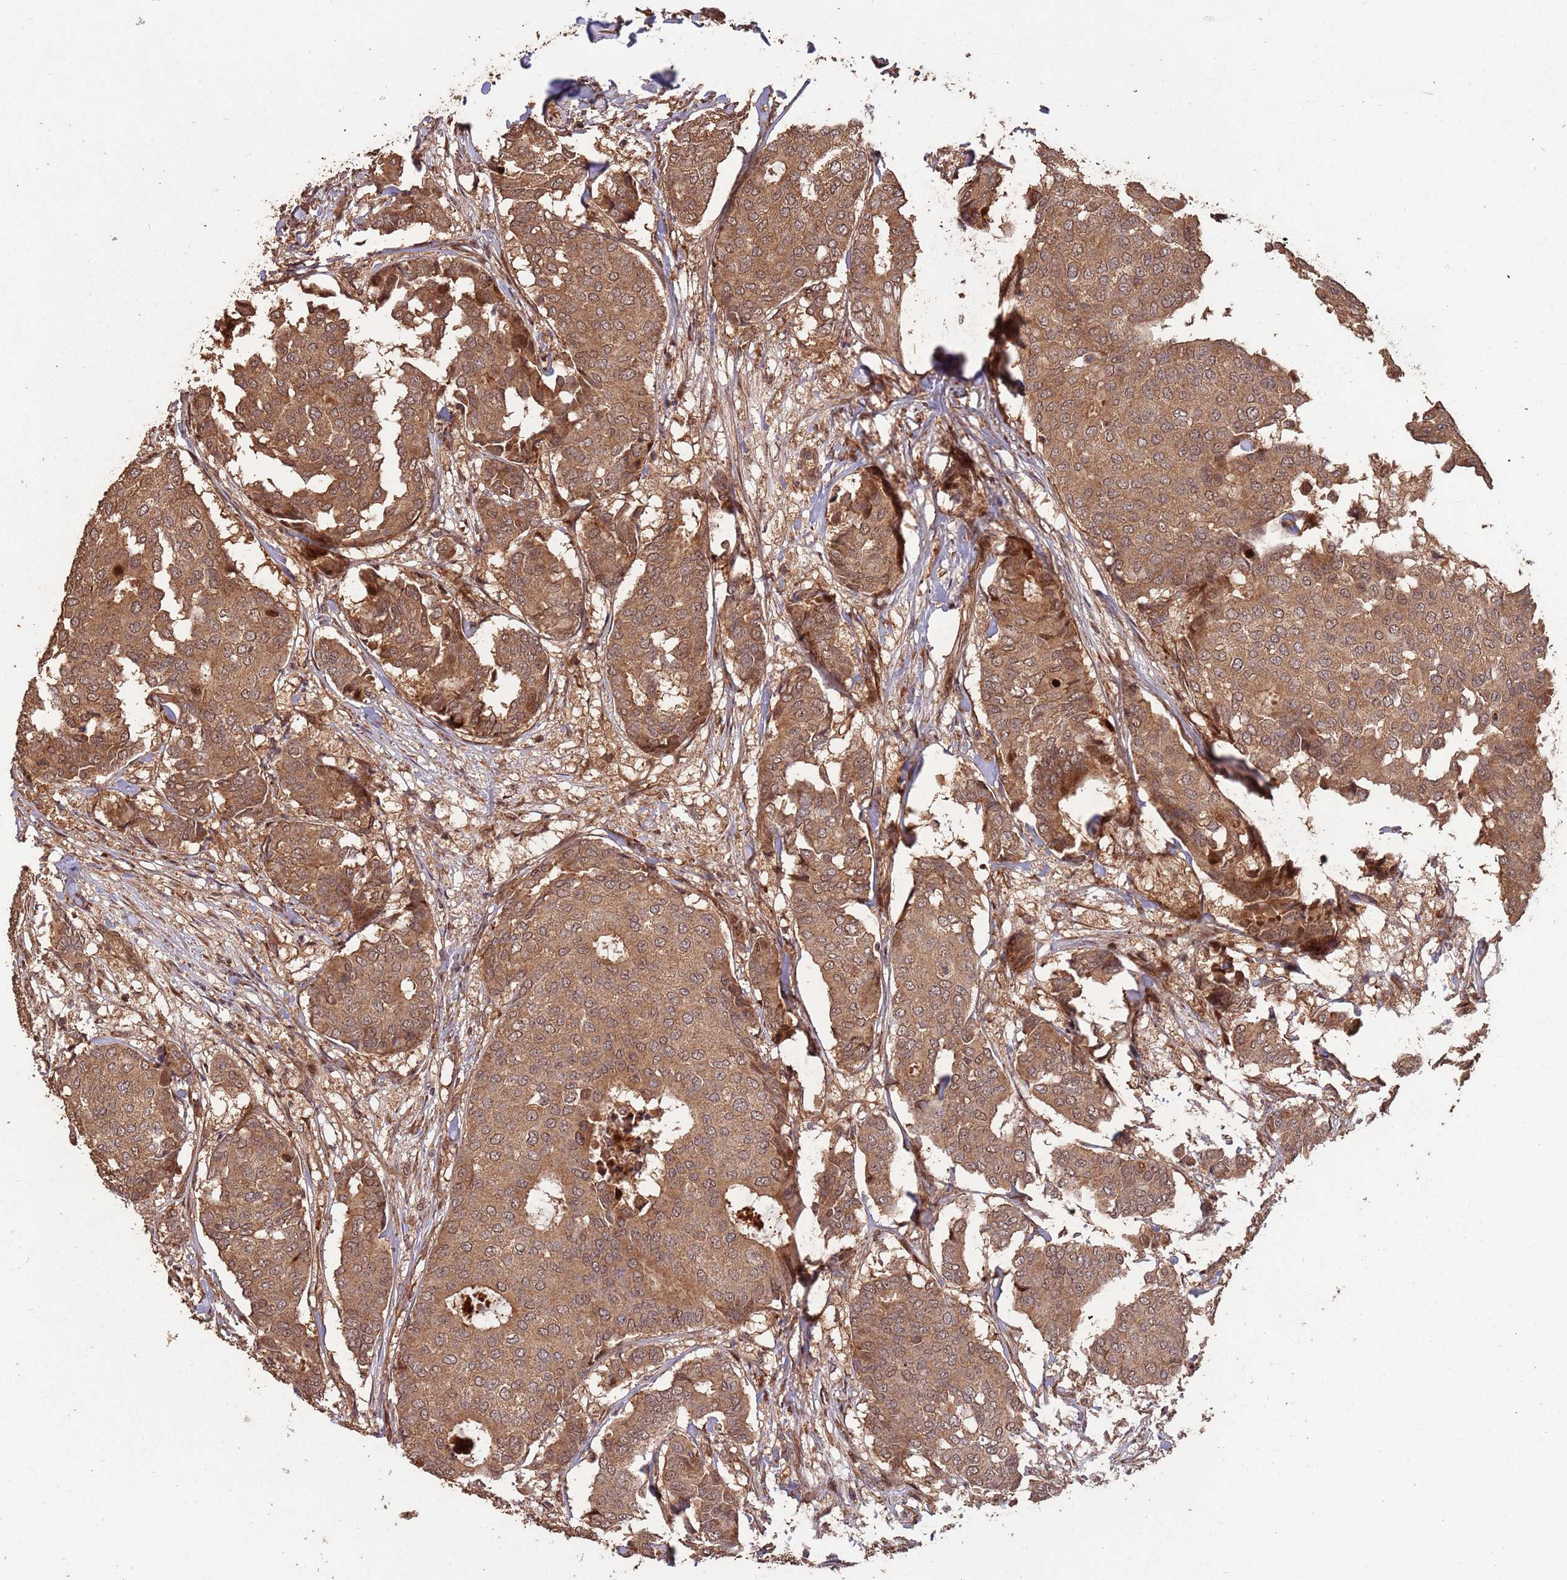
{"staining": {"intensity": "moderate", "quantity": ">75%", "location": "cytoplasmic/membranous"}, "tissue": "breast cancer", "cell_type": "Tumor cells", "image_type": "cancer", "snomed": [{"axis": "morphology", "description": "Duct carcinoma"}, {"axis": "topography", "description": "Breast"}], "caption": "DAB immunohistochemical staining of infiltrating ductal carcinoma (breast) demonstrates moderate cytoplasmic/membranous protein positivity in approximately >75% of tumor cells.", "gene": "ZNF428", "patient": {"sex": "female", "age": 75}}